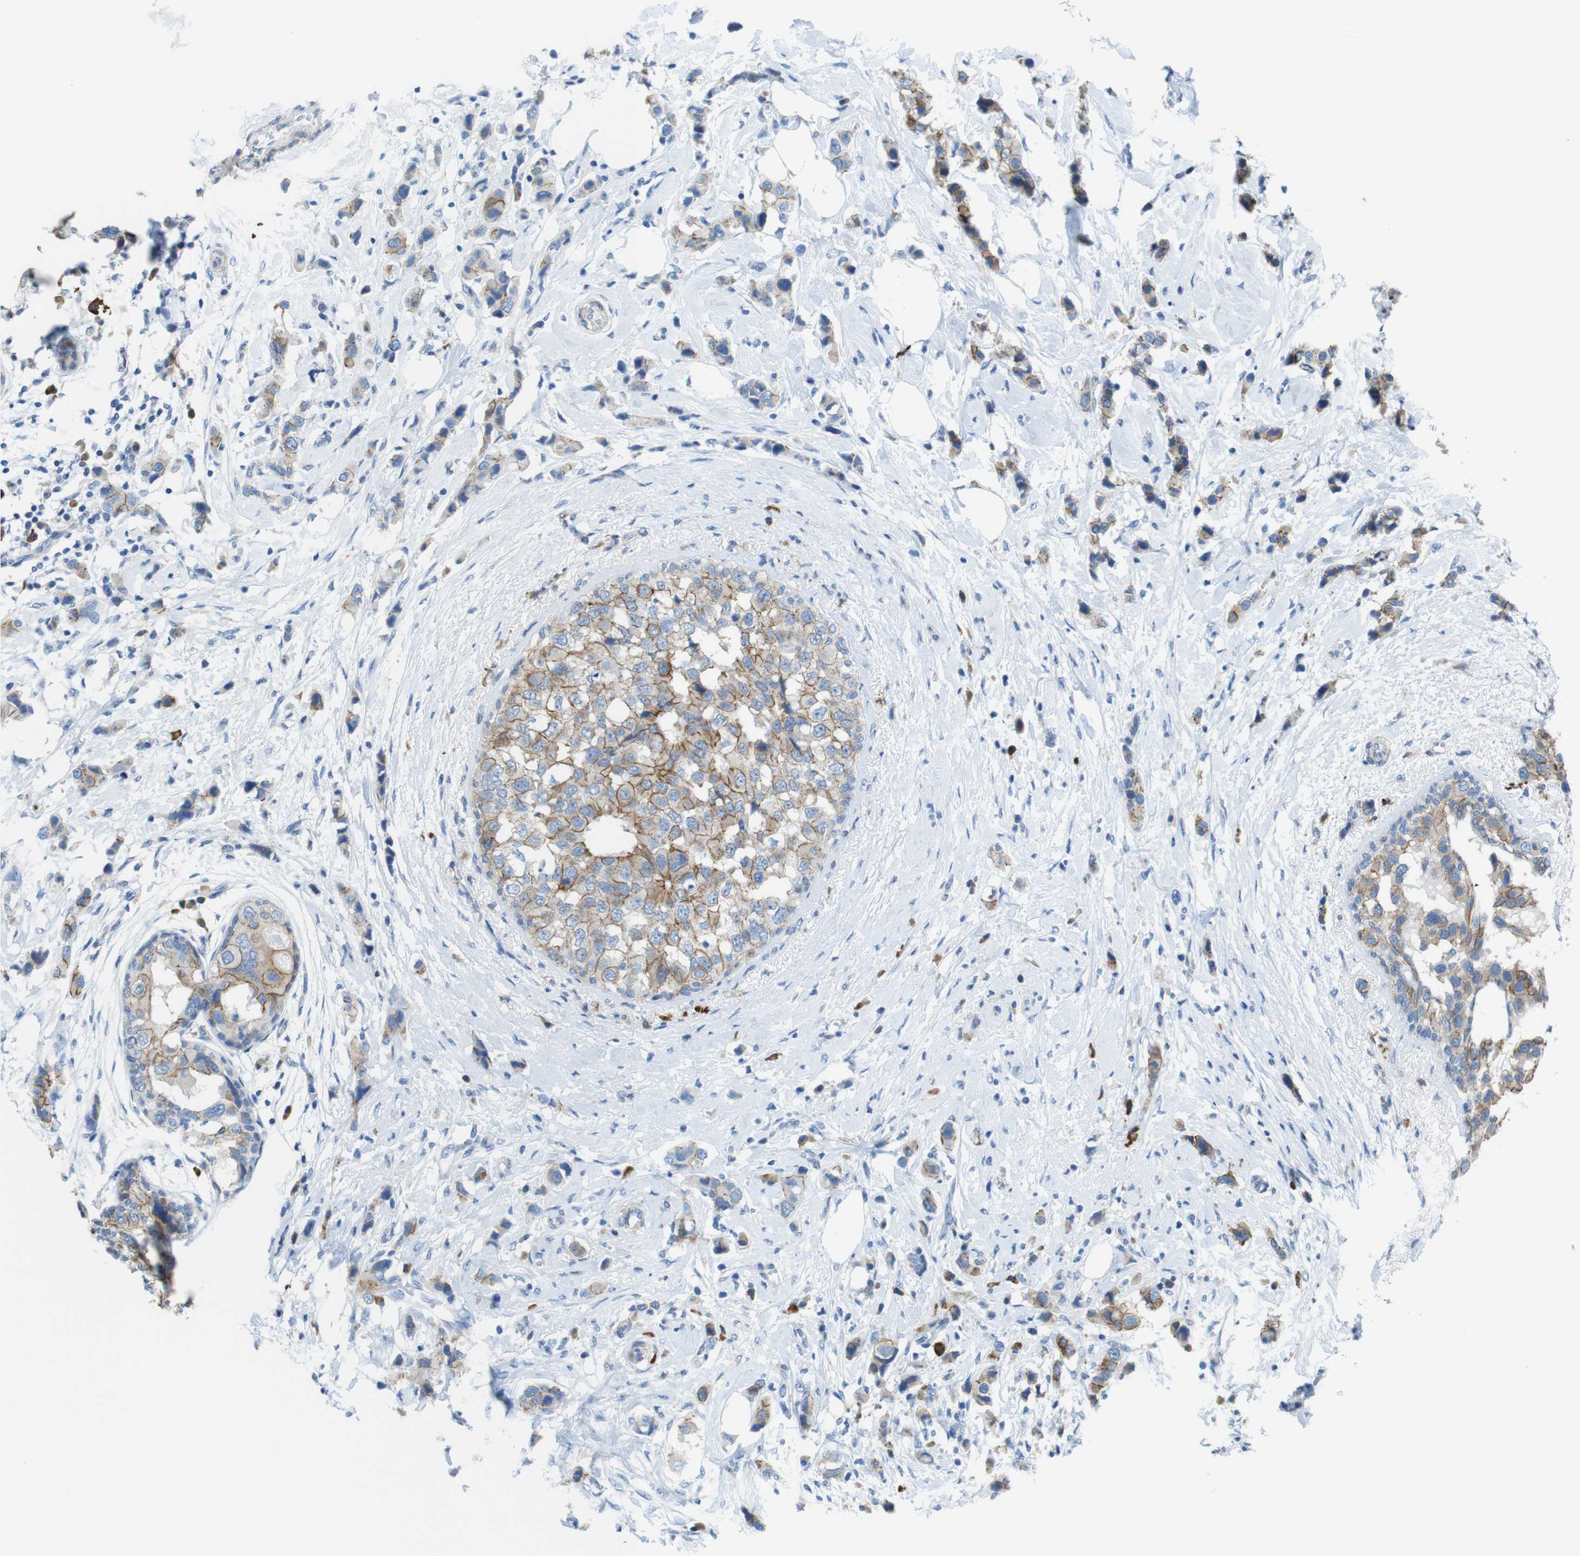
{"staining": {"intensity": "moderate", "quantity": ">75%", "location": "cytoplasmic/membranous"}, "tissue": "breast cancer", "cell_type": "Tumor cells", "image_type": "cancer", "snomed": [{"axis": "morphology", "description": "Normal tissue, NOS"}, {"axis": "morphology", "description": "Duct carcinoma"}, {"axis": "topography", "description": "Breast"}], "caption": "Protein analysis of breast invasive ductal carcinoma tissue shows moderate cytoplasmic/membranous expression in about >75% of tumor cells.", "gene": "CLMN", "patient": {"sex": "female", "age": 50}}